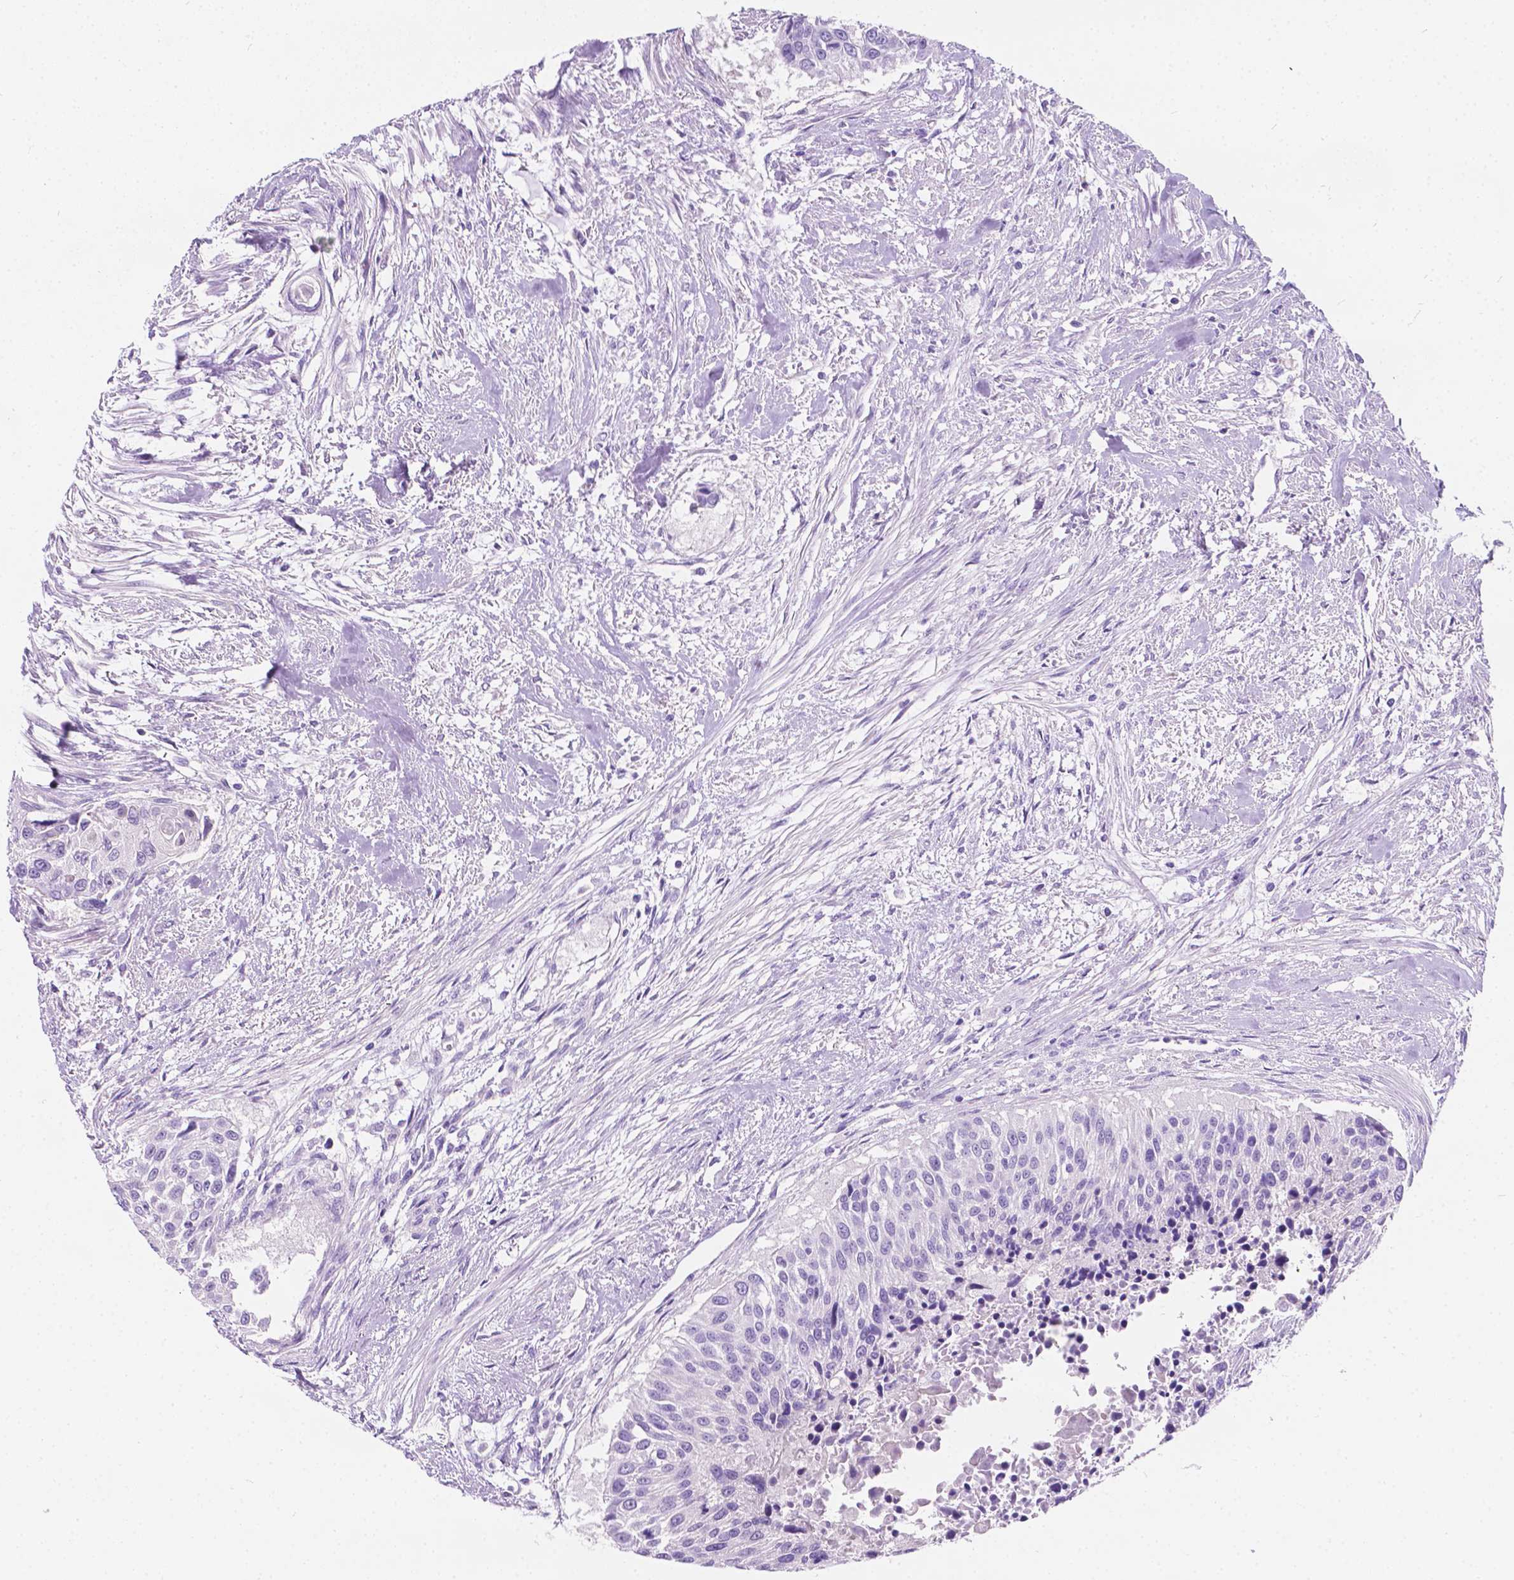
{"staining": {"intensity": "negative", "quantity": "none", "location": "none"}, "tissue": "urothelial cancer", "cell_type": "Tumor cells", "image_type": "cancer", "snomed": [{"axis": "morphology", "description": "Urothelial carcinoma, NOS"}, {"axis": "topography", "description": "Urinary bladder"}], "caption": "This is an IHC image of transitional cell carcinoma. There is no positivity in tumor cells.", "gene": "GNAO1", "patient": {"sex": "male", "age": 55}}